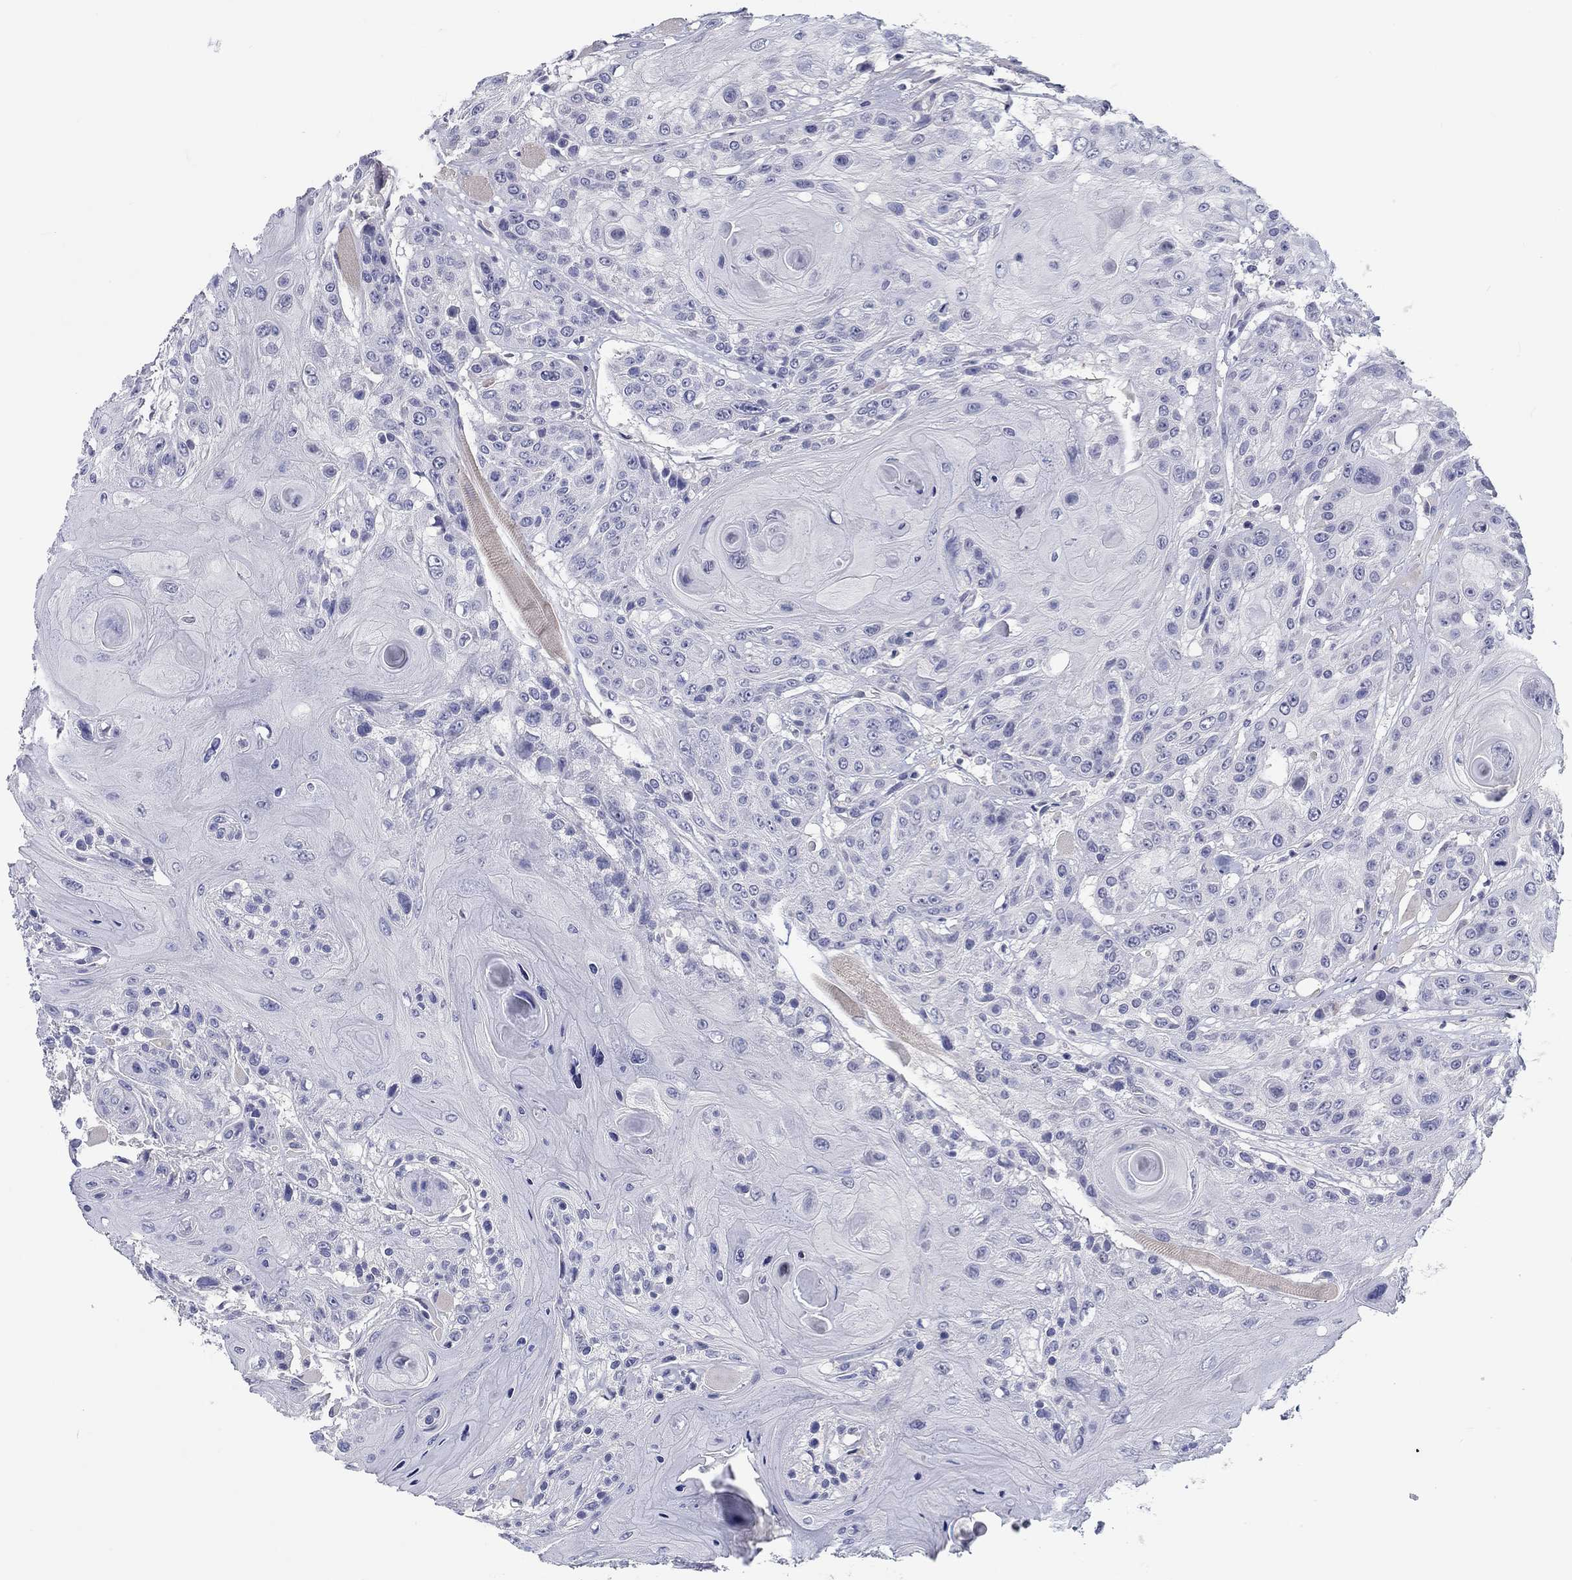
{"staining": {"intensity": "negative", "quantity": "none", "location": "none"}, "tissue": "head and neck cancer", "cell_type": "Tumor cells", "image_type": "cancer", "snomed": [{"axis": "morphology", "description": "Squamous cell carcinoma, NOS"}, {"axis": "topography", "description": "Head-Neck"}], "caption": "Tumor cells are negative for brown protein staining in head and neck cancer. (DAB (3,3'-diaminobenzidine) immunohistochemistry visualized using brightfield microscopy, high magnification).", "gene": "CRYGD", "patient": {"sex": "female", "age": 59}}